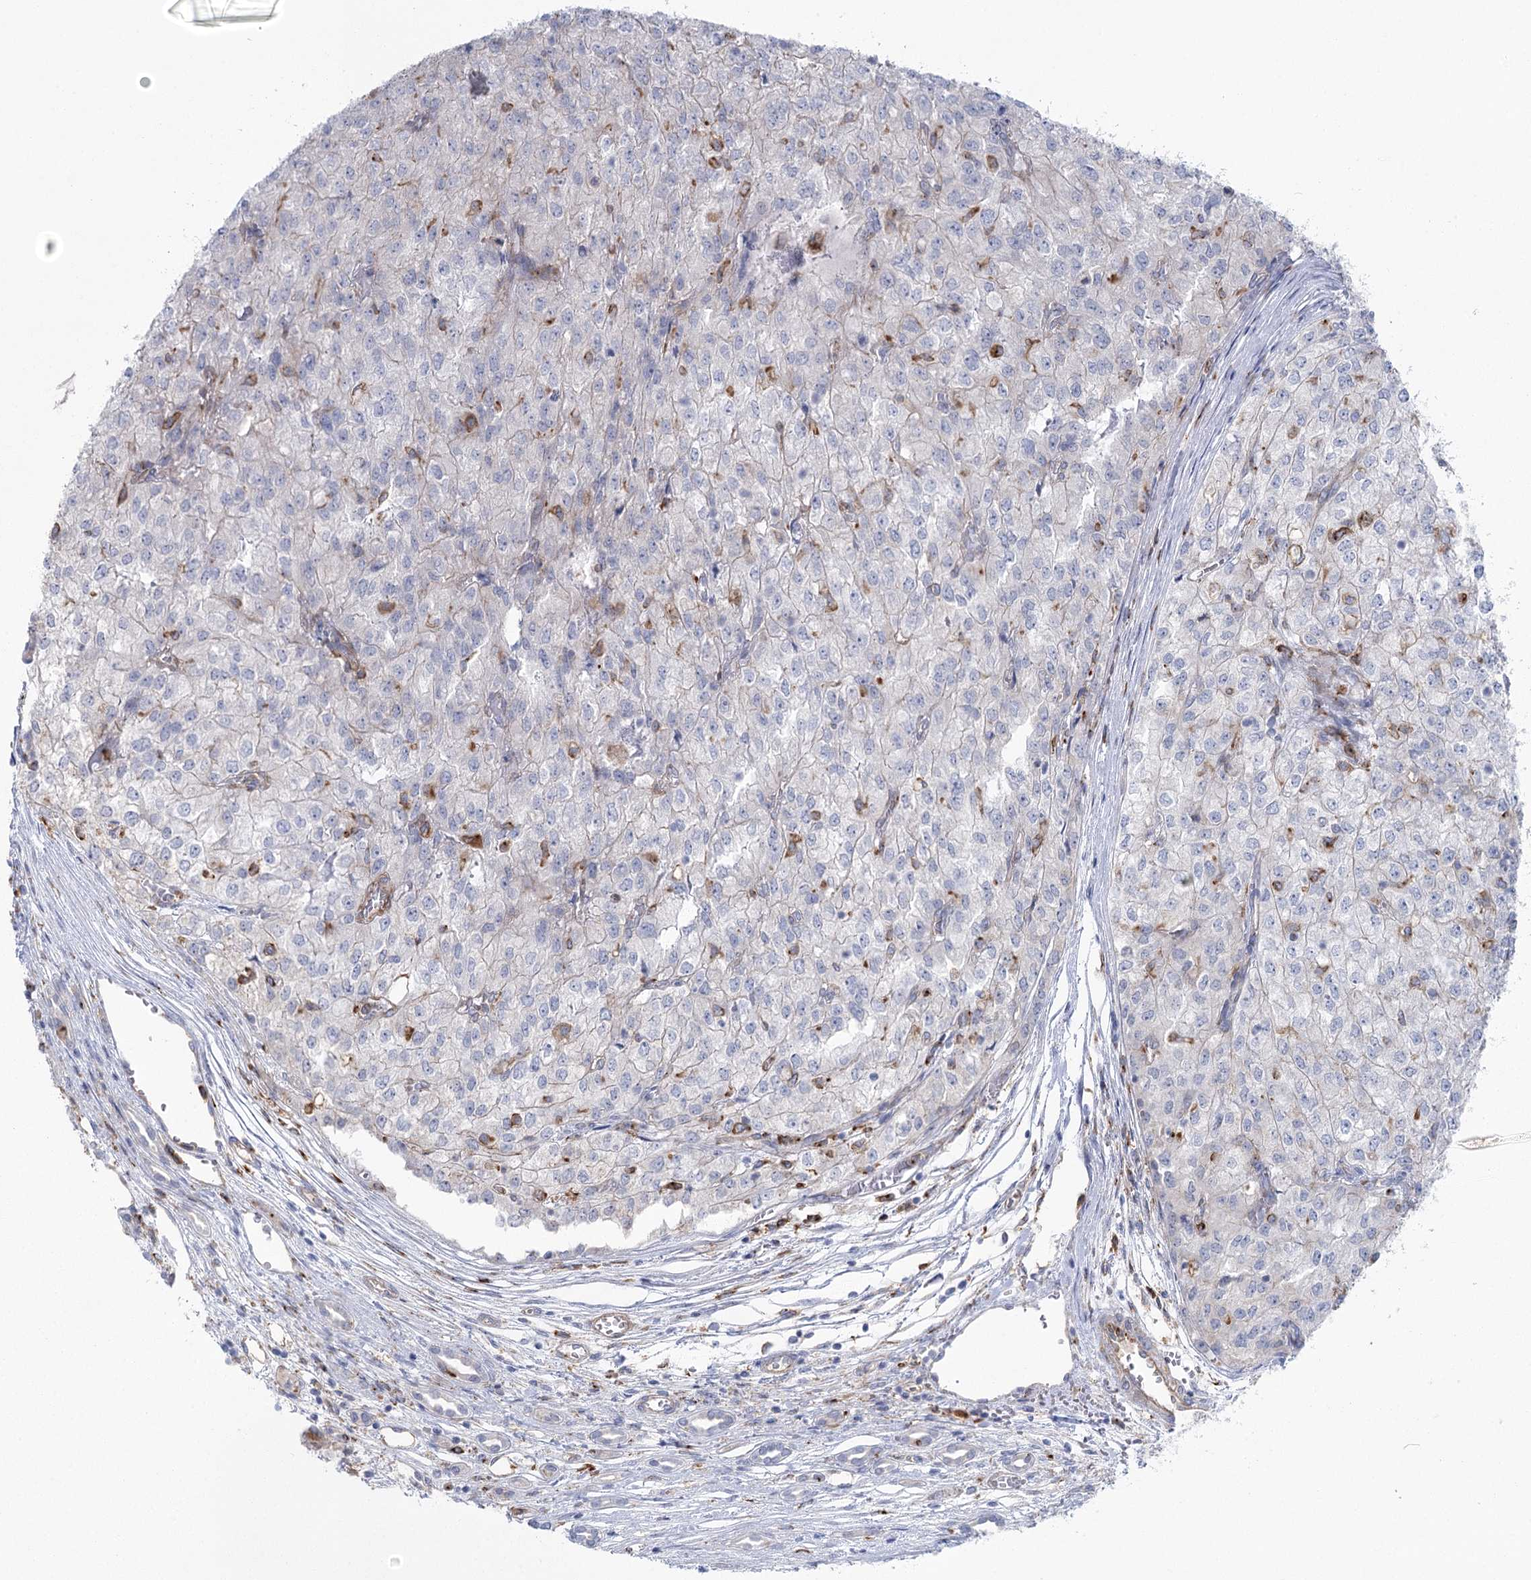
{"staining": {"intensity": "negative", "quantity": "none", "location": "none"}, "tissue": "renal cancer", "cell_type": "Tumor cells", "image_type": "cancer", "snomed": [{"axis": "morphology", "description": "Adenocarcinoma, NOS"}, {"axis": "topography", "description": "Kidney"}], "caption": "IHC of human renal adenocarcinoma demonstrates no positivity in tumor cells.", "gene": "CCDC88A", "patient": {"sex": "female", "age": 54}}